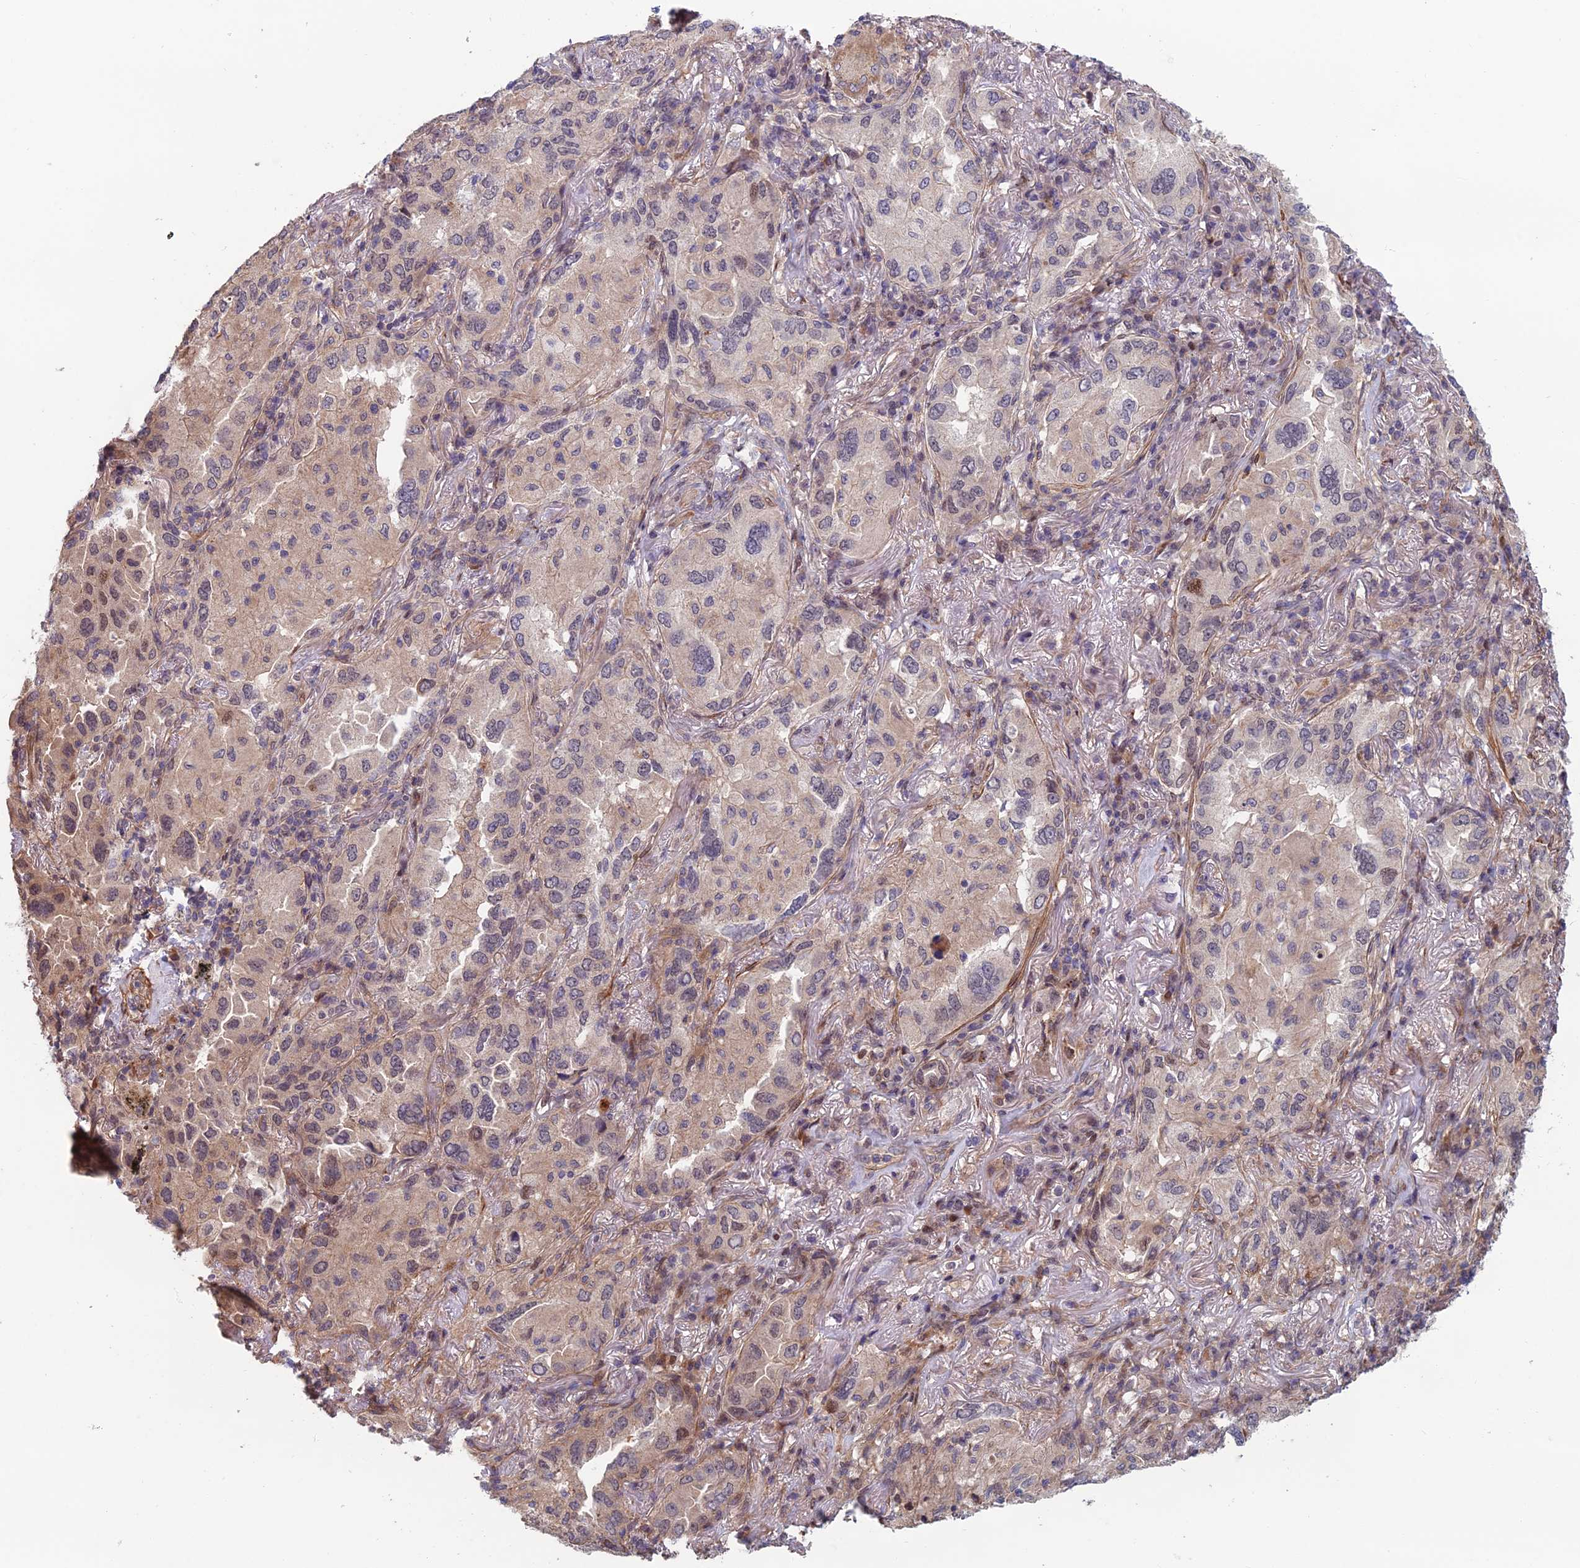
{"staining": {"intensity": "negative", "quantity": "none", "location": "none"}, "tissue": "lung cancer", "cell_type": "Tumor cells", "image_type": "cancer", "snomed": [{"axis": "morphology", "description": "Adenocarcinoma, NOS"}, {"axis": "topography", "description": "Lung"}], "caption": "This is an IHC histopathology image of human lung adenocarcinoma. There is no staining in tumor cells.", "gene": "CCDC183", "patient": {"sex": "female", "age": 69}}